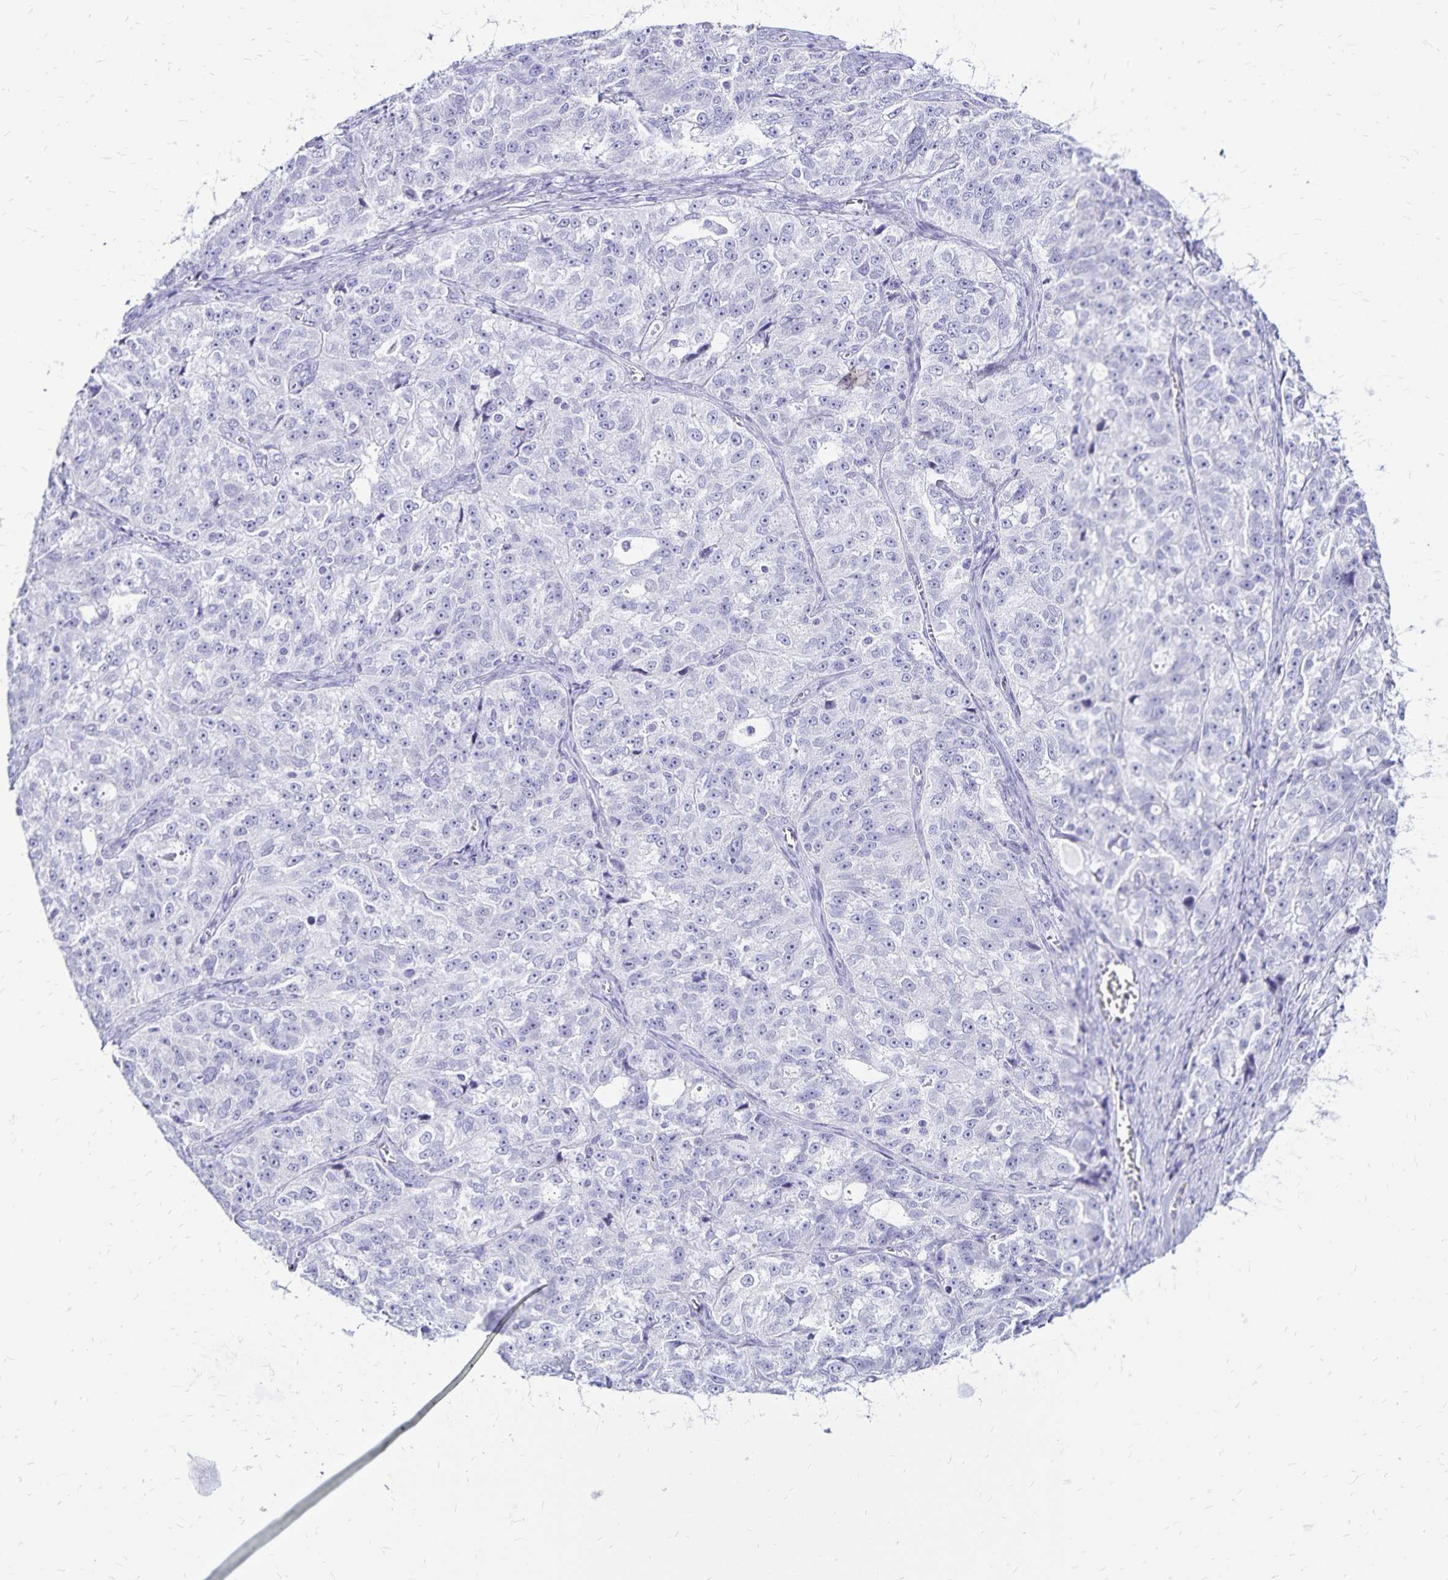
{"staining": {"intensity": "negative", "quantity": "none", "location": "none"}, "tissue": "ovarian cancer", "cell_type": "Tumor cells", "image_type": "cancer", "snomed": [{"axis": "morphology", "description": "Cystadenocarcinoma, serous, NOS"}, {"axis": "topography", "description": "Ovary"}], "caption": "Ovarian serous cystadenocarcinoma was stained to show a protein in brown. There is no significant positivity in tumor cells. (Stains: DAB immunohistochemistry (IHC) with hematoxylin counter stain, Microscopy: brightfield microscopy at high magnification).", "gene": "LIN28B", "patient": {"sex": "female", "age": 51}}